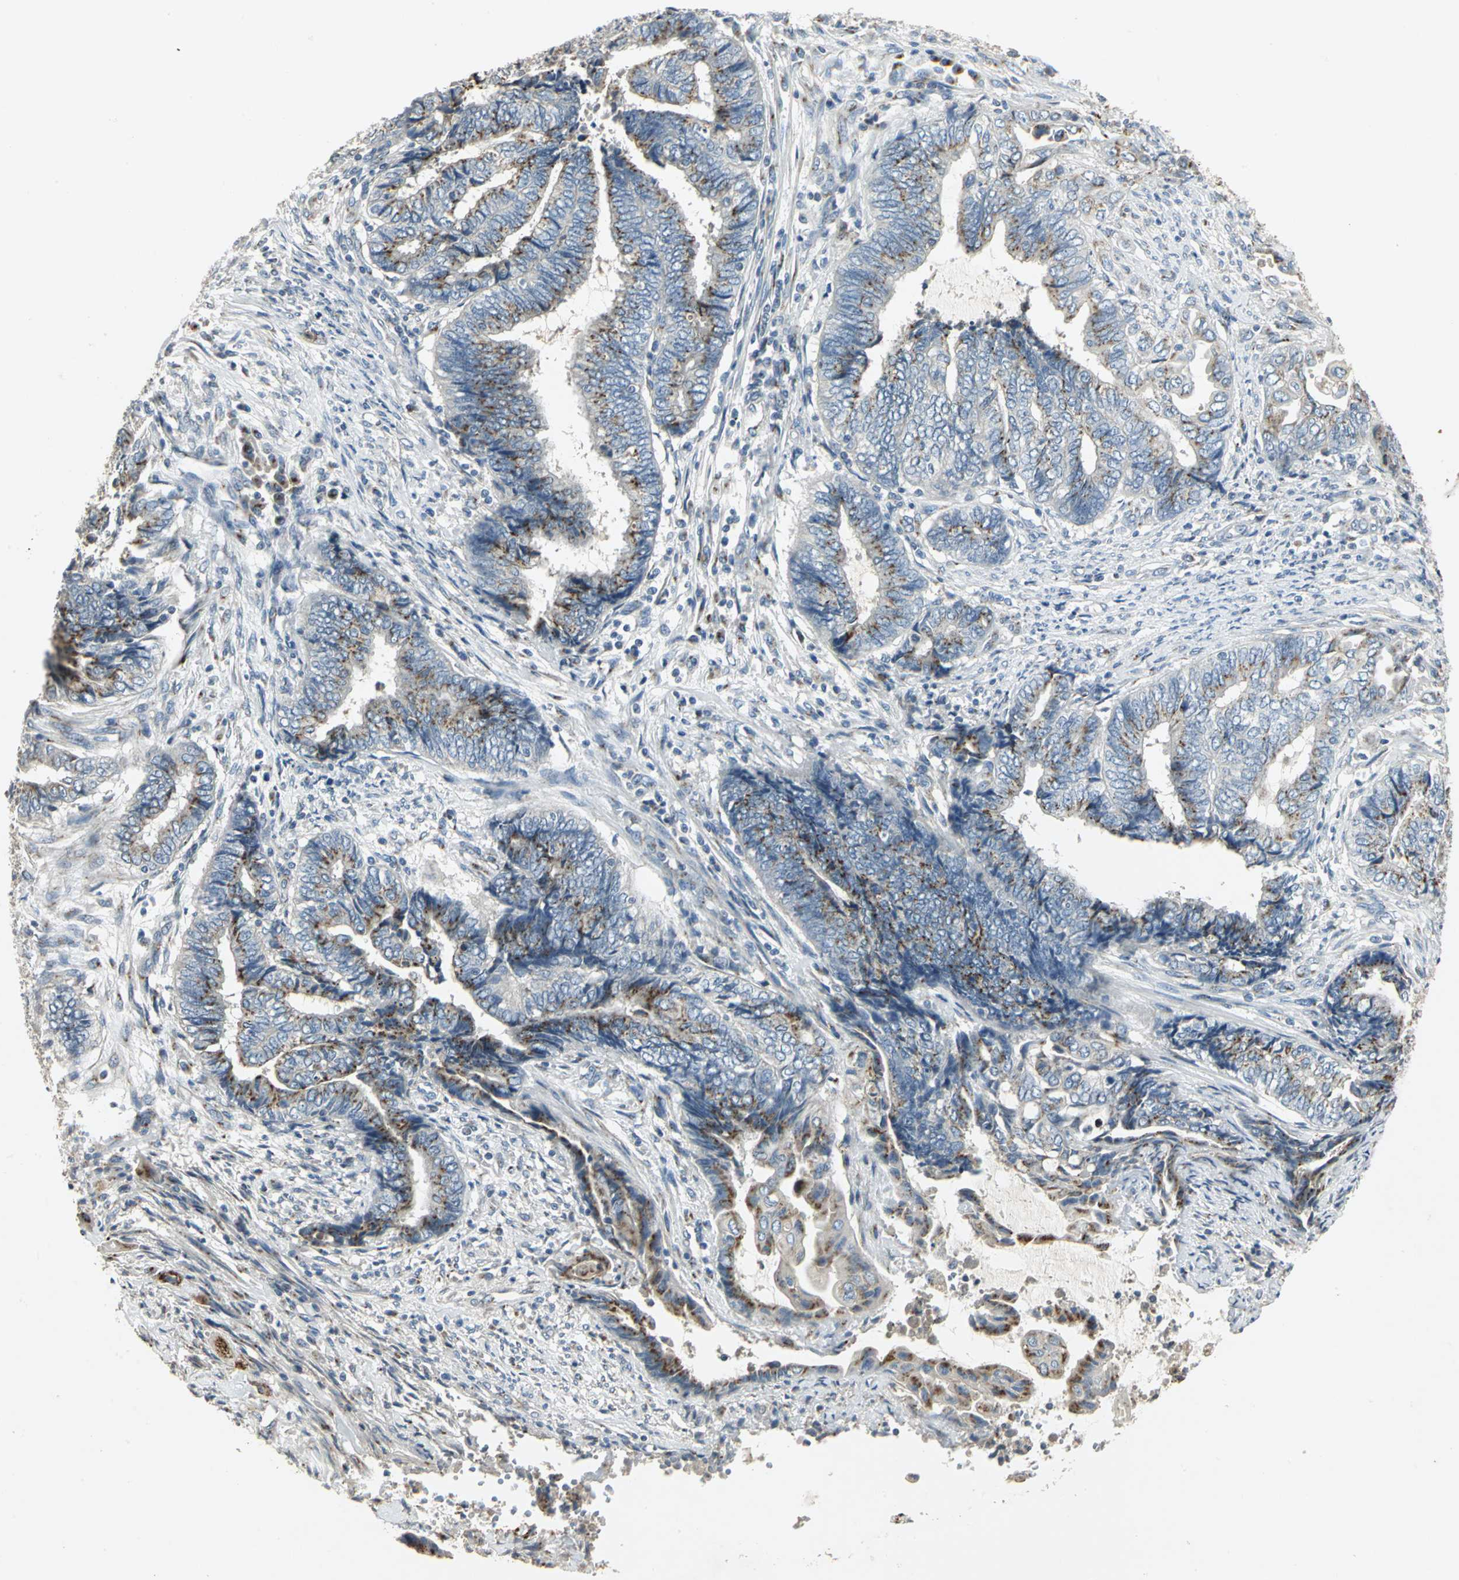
{"staining": {"intensity": "moderate", "quantity": ">75%", "location": "cytoplasmic/membranous"}, "tissue": "endometrial cancer", "cell_type": "Tumor cells", "image_type": "cancer", "snomed": [{"axis": "morphology", "description": "Adenocarcinoma, NOS"}, {"axis": "topography", "description": "Uterus"}, {"axis": "topography", "description": "Endometrium"}], "caption": "A histopathology image showing moderate cytoplasmic/membranous staining in approximately >75% of tumor cells in endometrial cancer (adenocarcinoma), as visualized by brown immunohistochemical staining.", "gene": "TM9SF2", "patient": {"sex": "female", "age": 70}}